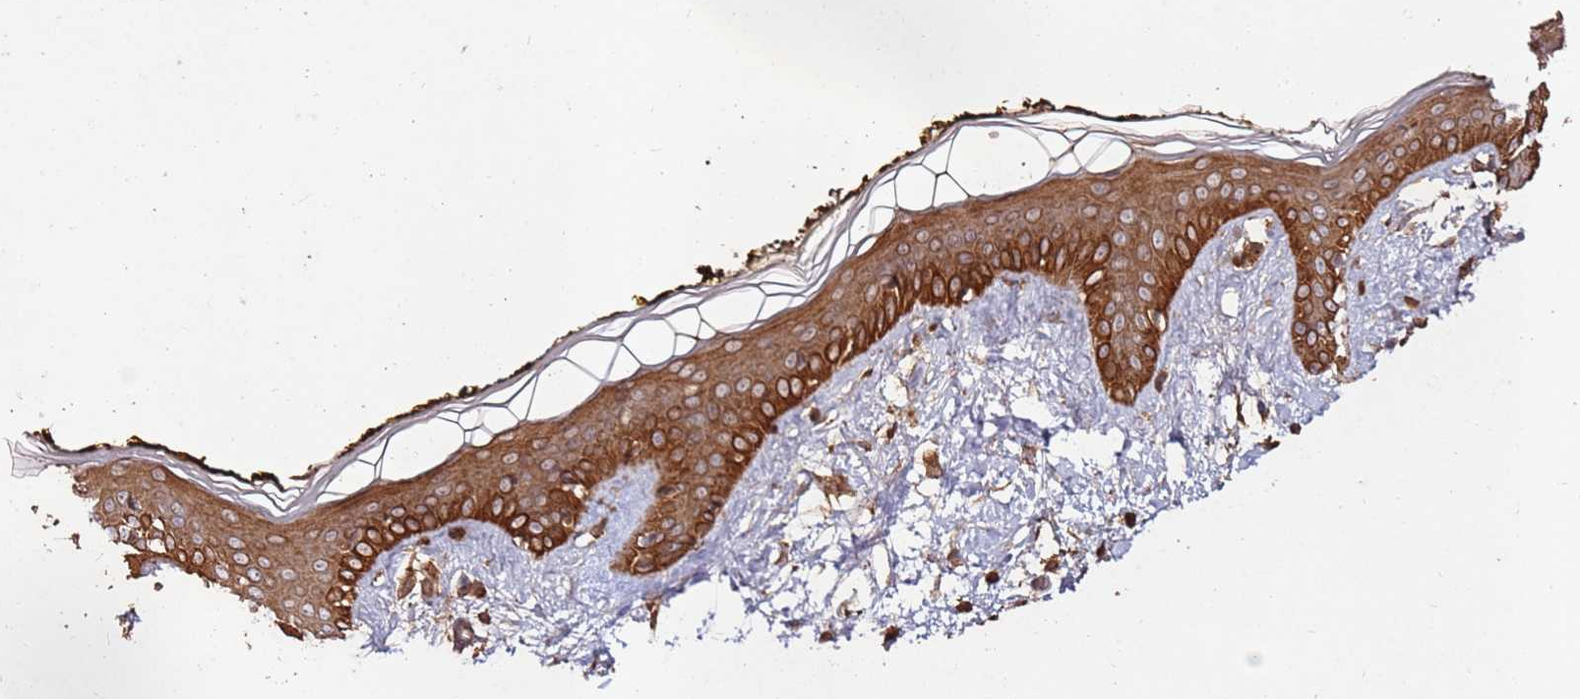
{"staining": {"intensity": "moderate", "quantity": ">75%", "location": "cytoplasmic/membranous"}, "tissue": "skin", "cell_type": "Fibroblasts", "image_type": "normal", "snomed": [{"axis": "morphology", "description": "Normal tissue, NOS"}, {"axis": "topography", "description": "Skin"}], "caption": "High-power microscopy captured an immunohistochemistry (IHC) image of benign skin, revealing moderate cytoplasmic/membranous staining in approximately >75% of fibroblasts.", "gene": "FAM186A", "patient": {"sex": "female", "age": 34}}